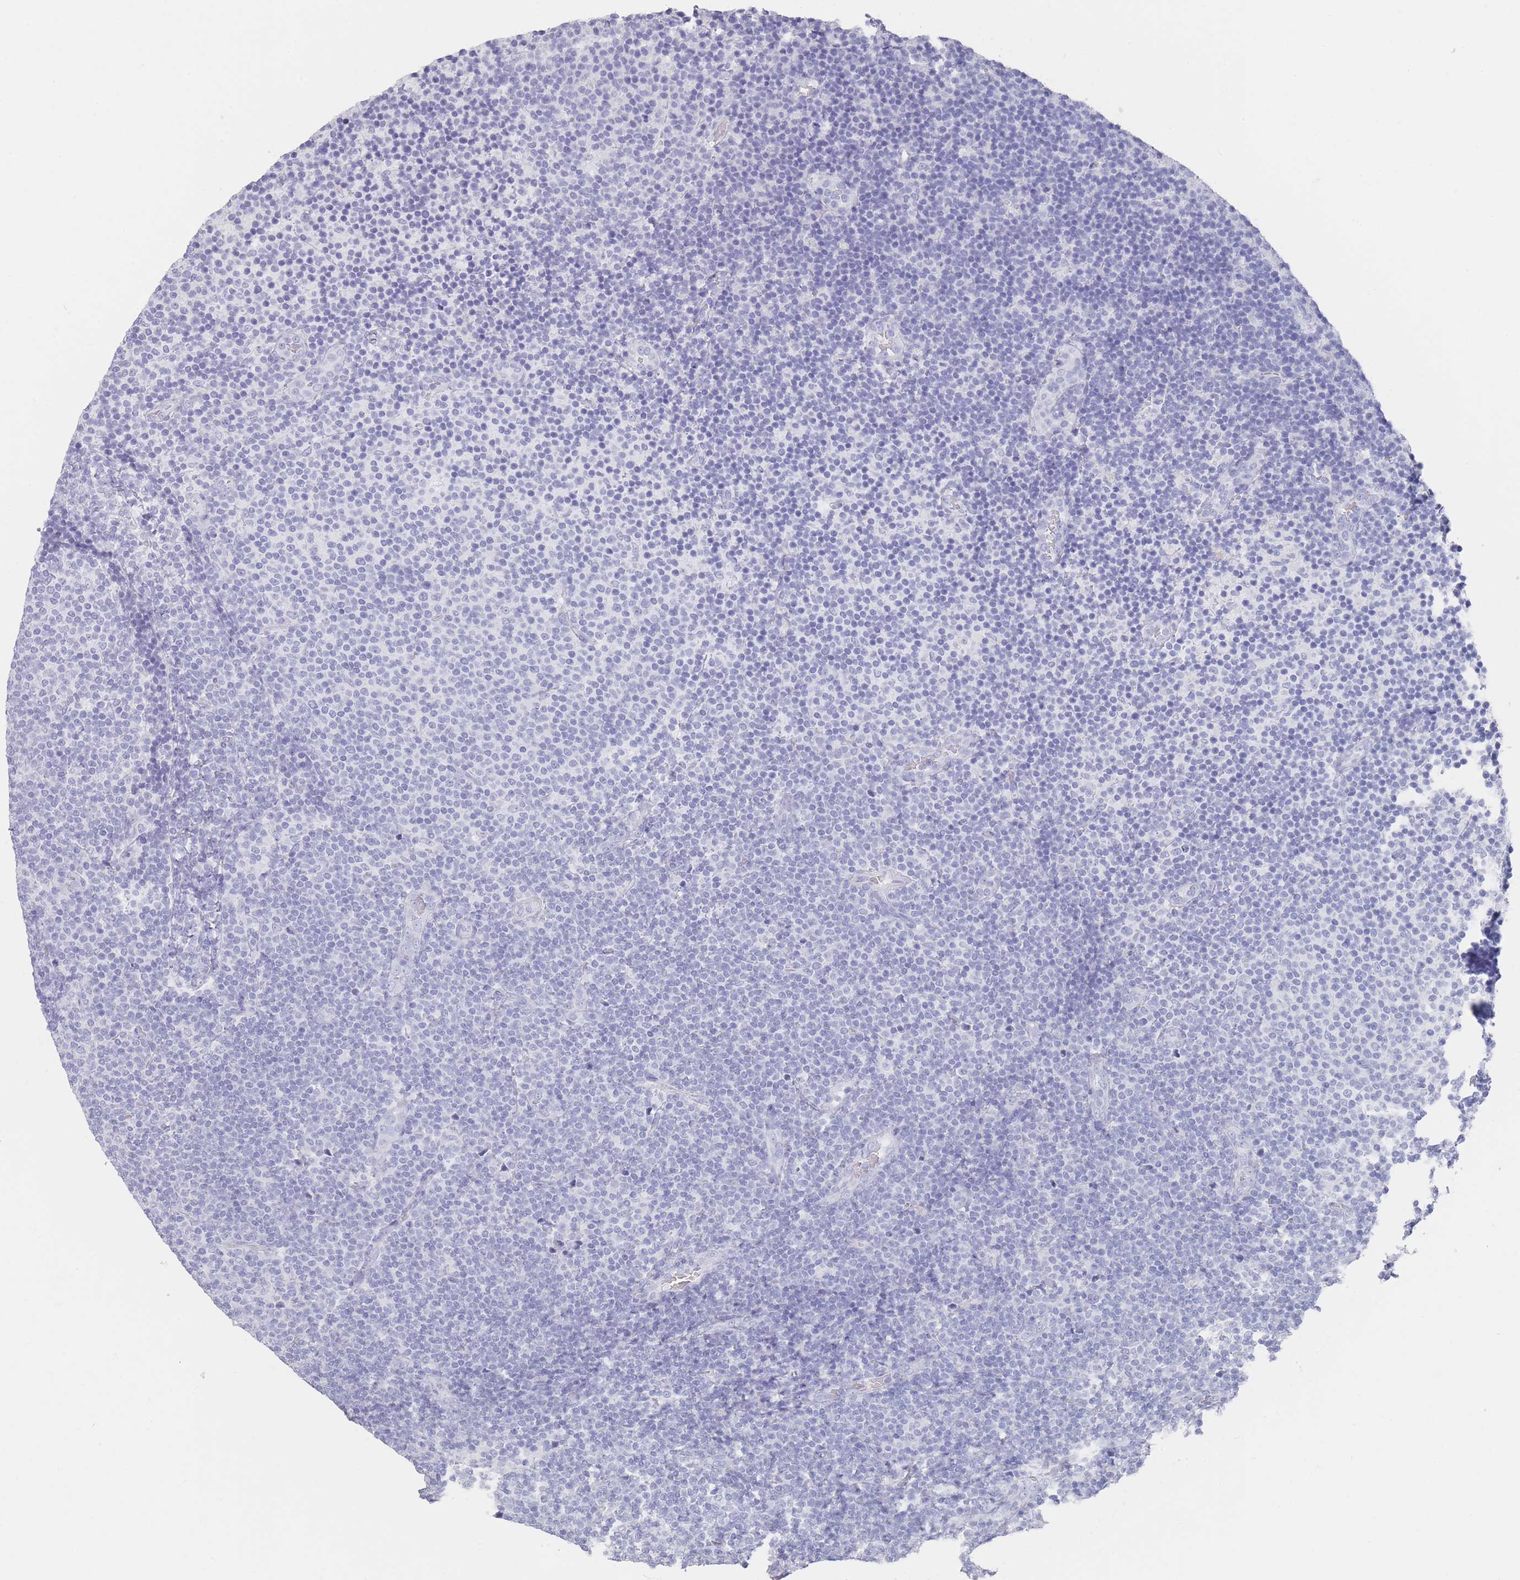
{"staining": {"intensity": "negative", "quantity": "none", "location": "none"}, "tissue": "lymphoma", "cell_type": "Tumor cells", "image_type": "cancer", "snomed": [{"axis": "morphology", "description": "Malignant lymphoma, non-Hodgkin's type, Low grade"}, {"axis": "topography", "description": "Lymph node"}], "caption": "This is an IHC photomicrograph of human lymphoma. There is no expression in tumor cells.", "gene": "RAB2B", "patient": {"sex": "male", "age": 66}}